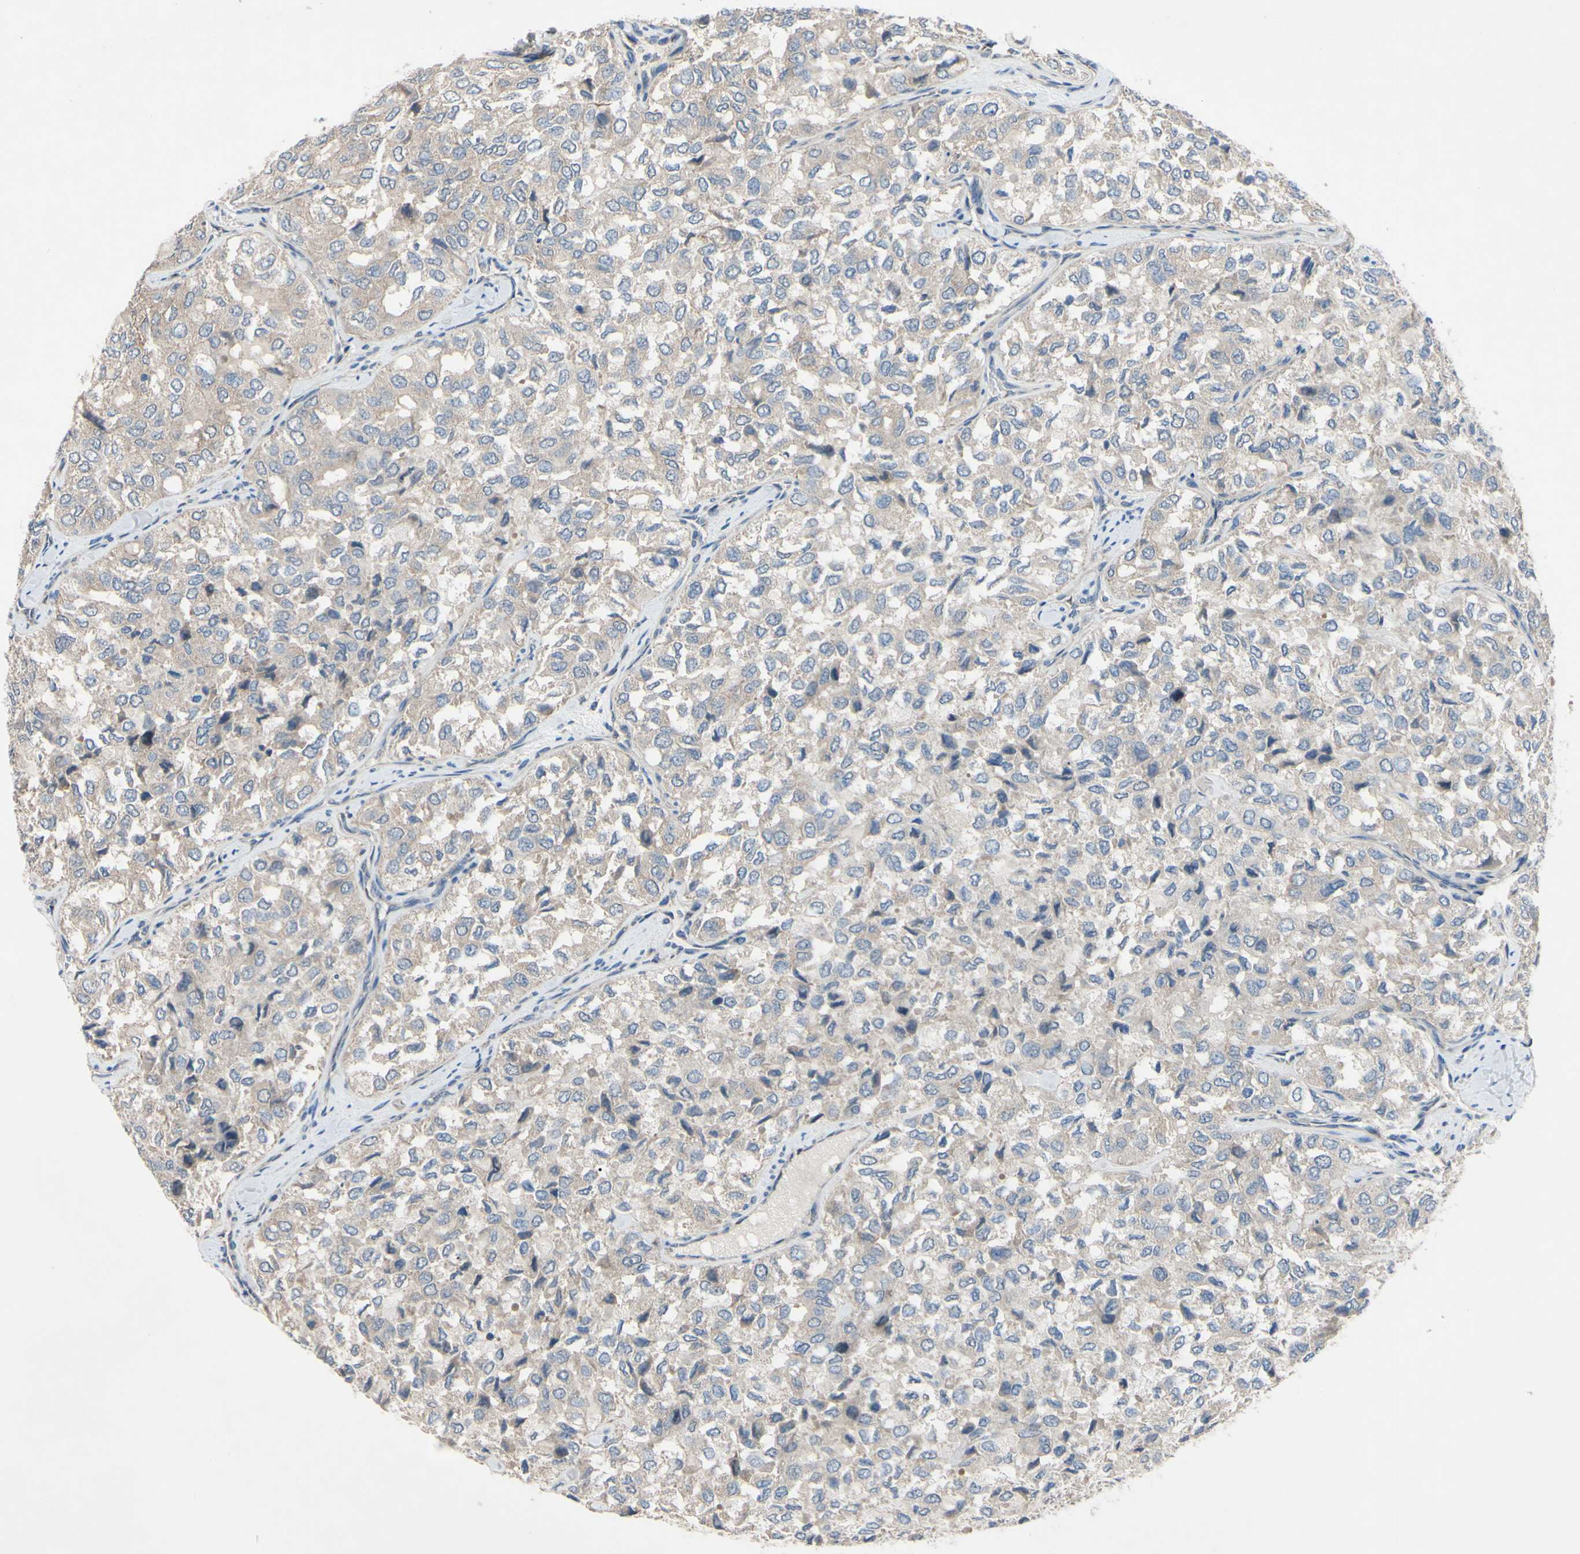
{"staining": {"intensity": "weak", "quantity": ">75%", "location": "cytoplasmic/membranous"}, "tissue": "thyroid cancer", "cell_type": "Tumor cells", "image_type": "cancer", "snomed": [{"axis": "morphology", "description": "Follicular adenoma carcinoma, NOS"}, {"axis": "topography", "description": "Thyroid gland"}], "caption": "Tumor cells show weak cytoplasmic/membranous positivity in approximately >75% of cells in thyroid cancer (follicular adenoma carcinoma).", "gene": "HILPDA", "patient": {"sex": "male", "age": 75}}